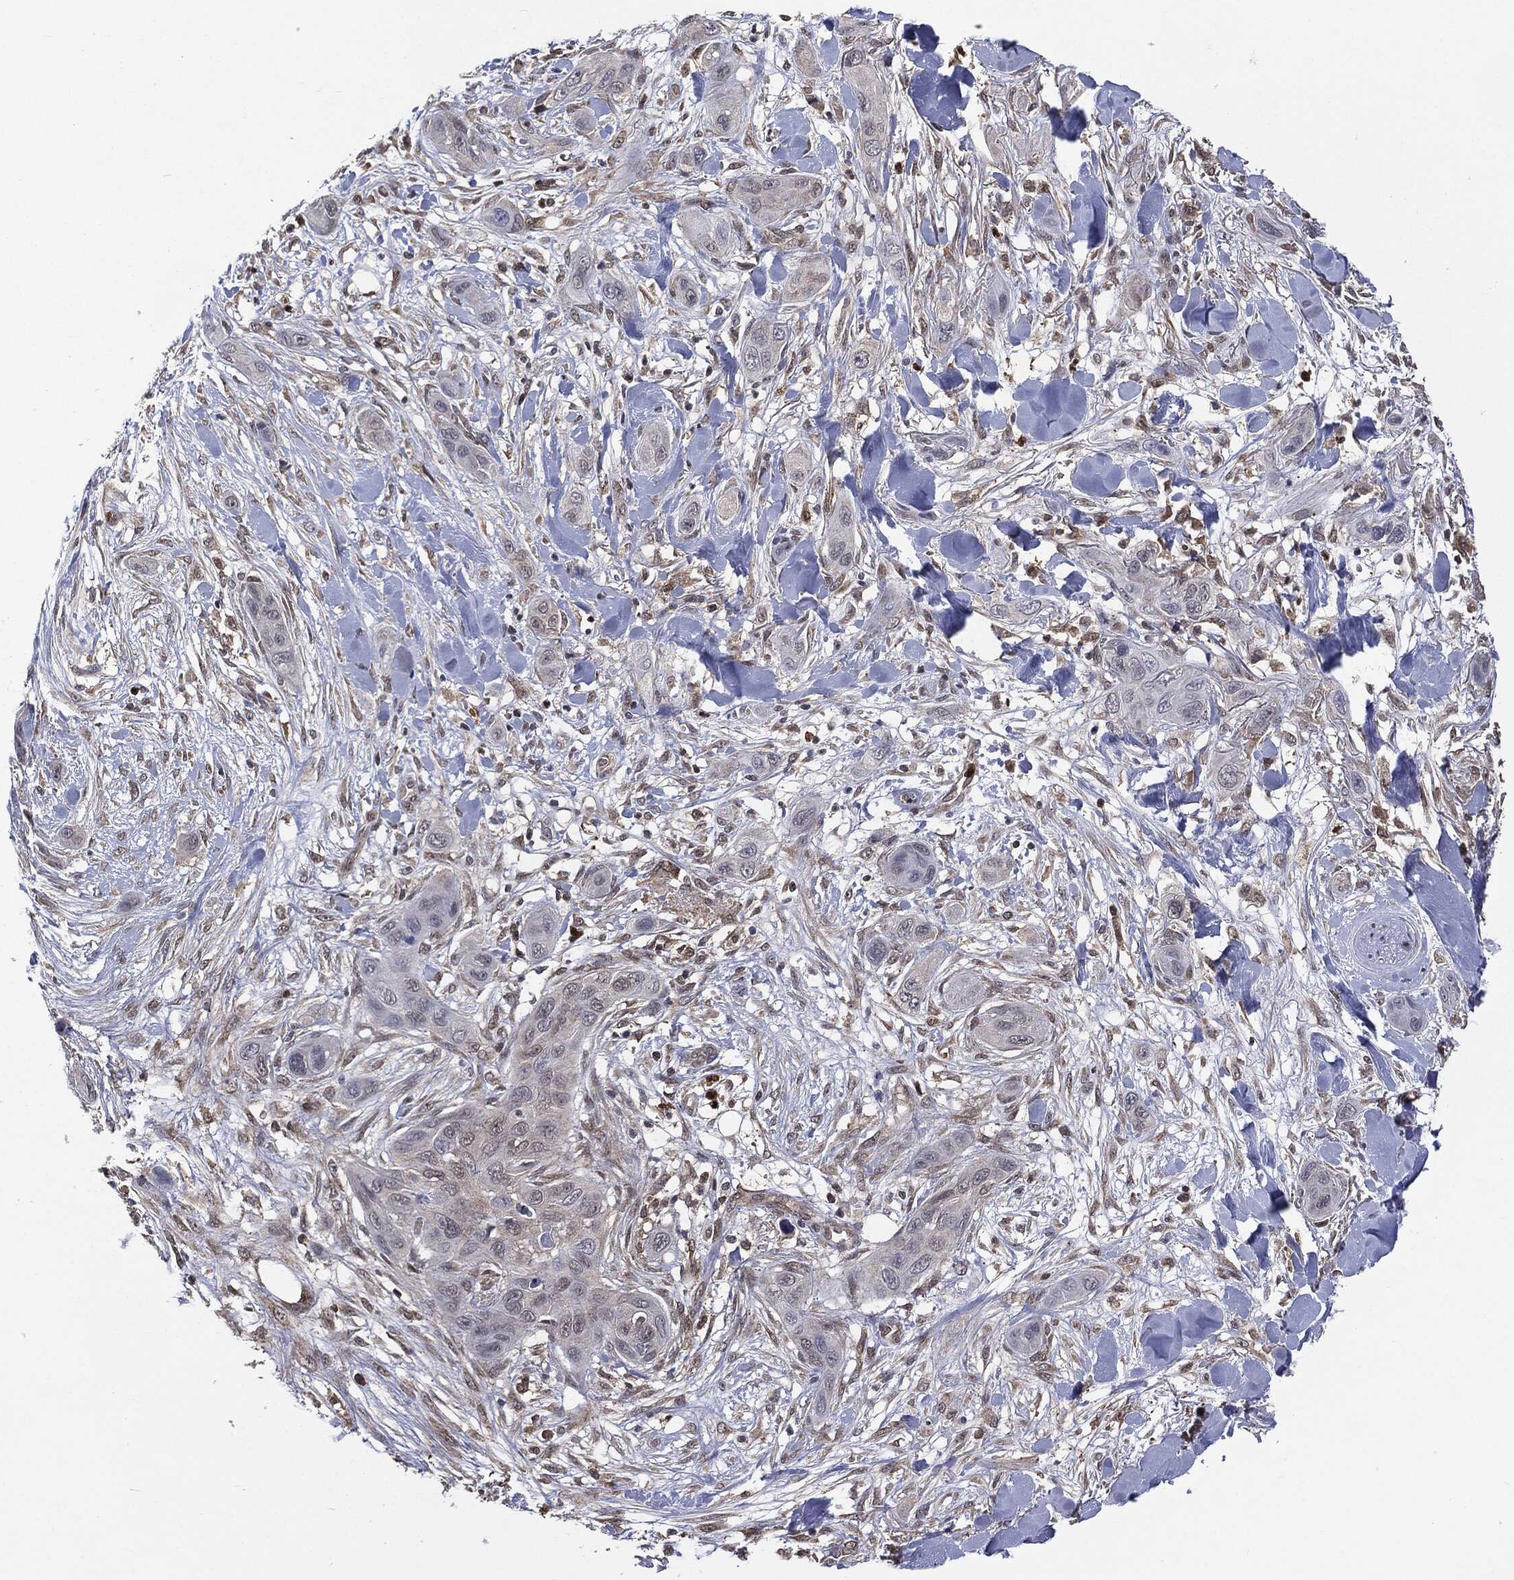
{"staining": {"intensity": "negative", "quantity": "none", "location": "none"}, "tissue": "skin cancer", "cell_type": "Tumor cells", "image_type": "cancer", "snomed": [{"axis": "morphology", "description": "Squamous cell carcinoma, NOS"}, {"axis": "topography", "description": "Skin"}], "caption": "This image is of skin cancer stained with IHC to label a protein in brown with the nuclei are counter-stained blue. There is no staining in tumor cells.", "gene": "GPI", "patient": {"sex": "male", "age": 78}}